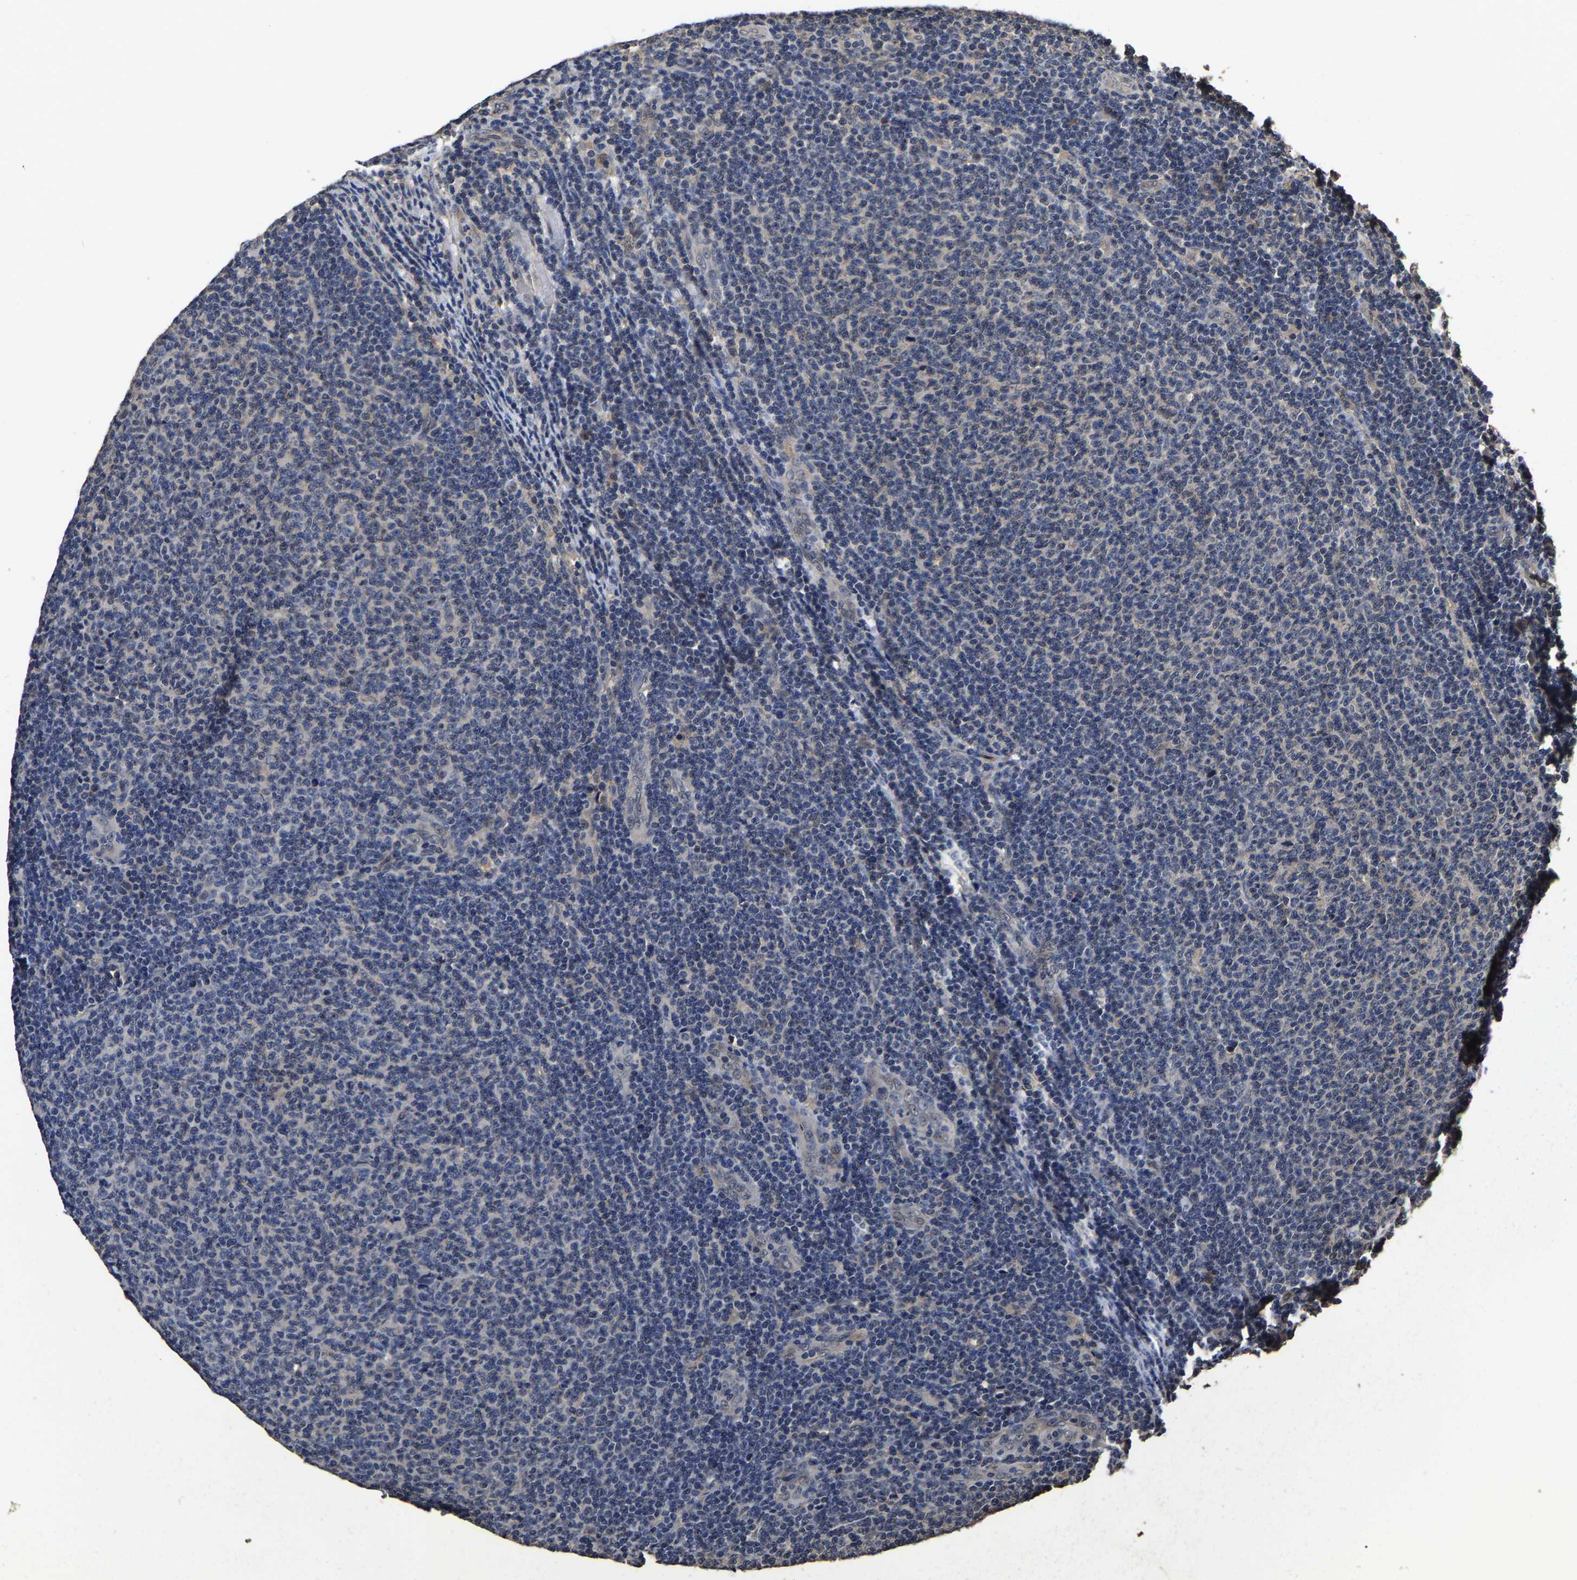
{"staining": {"intensity": "negative", "quantity": "none", "location": "none"}, "tissue": "lymphoma", "cell_type": "Tumor cells", "image_type": "cancer", "snomed": [{"axis": "morphology", "description": "Malignant lymphoma, non-Hodgkin's type, Low grade"}, {"axis": "topography", "description": "Lymph node"}], "caption": "Immunohistochemistry (IHC) photomicrograph of neoplastic tissue: human malignant lymphoma, non-Hodgkin's type (low-grade) stained with DAB shows no significant protein positivity in tumor cells.", "gene": "STK32C", "patient": {"sex": "male", "age": 66}}